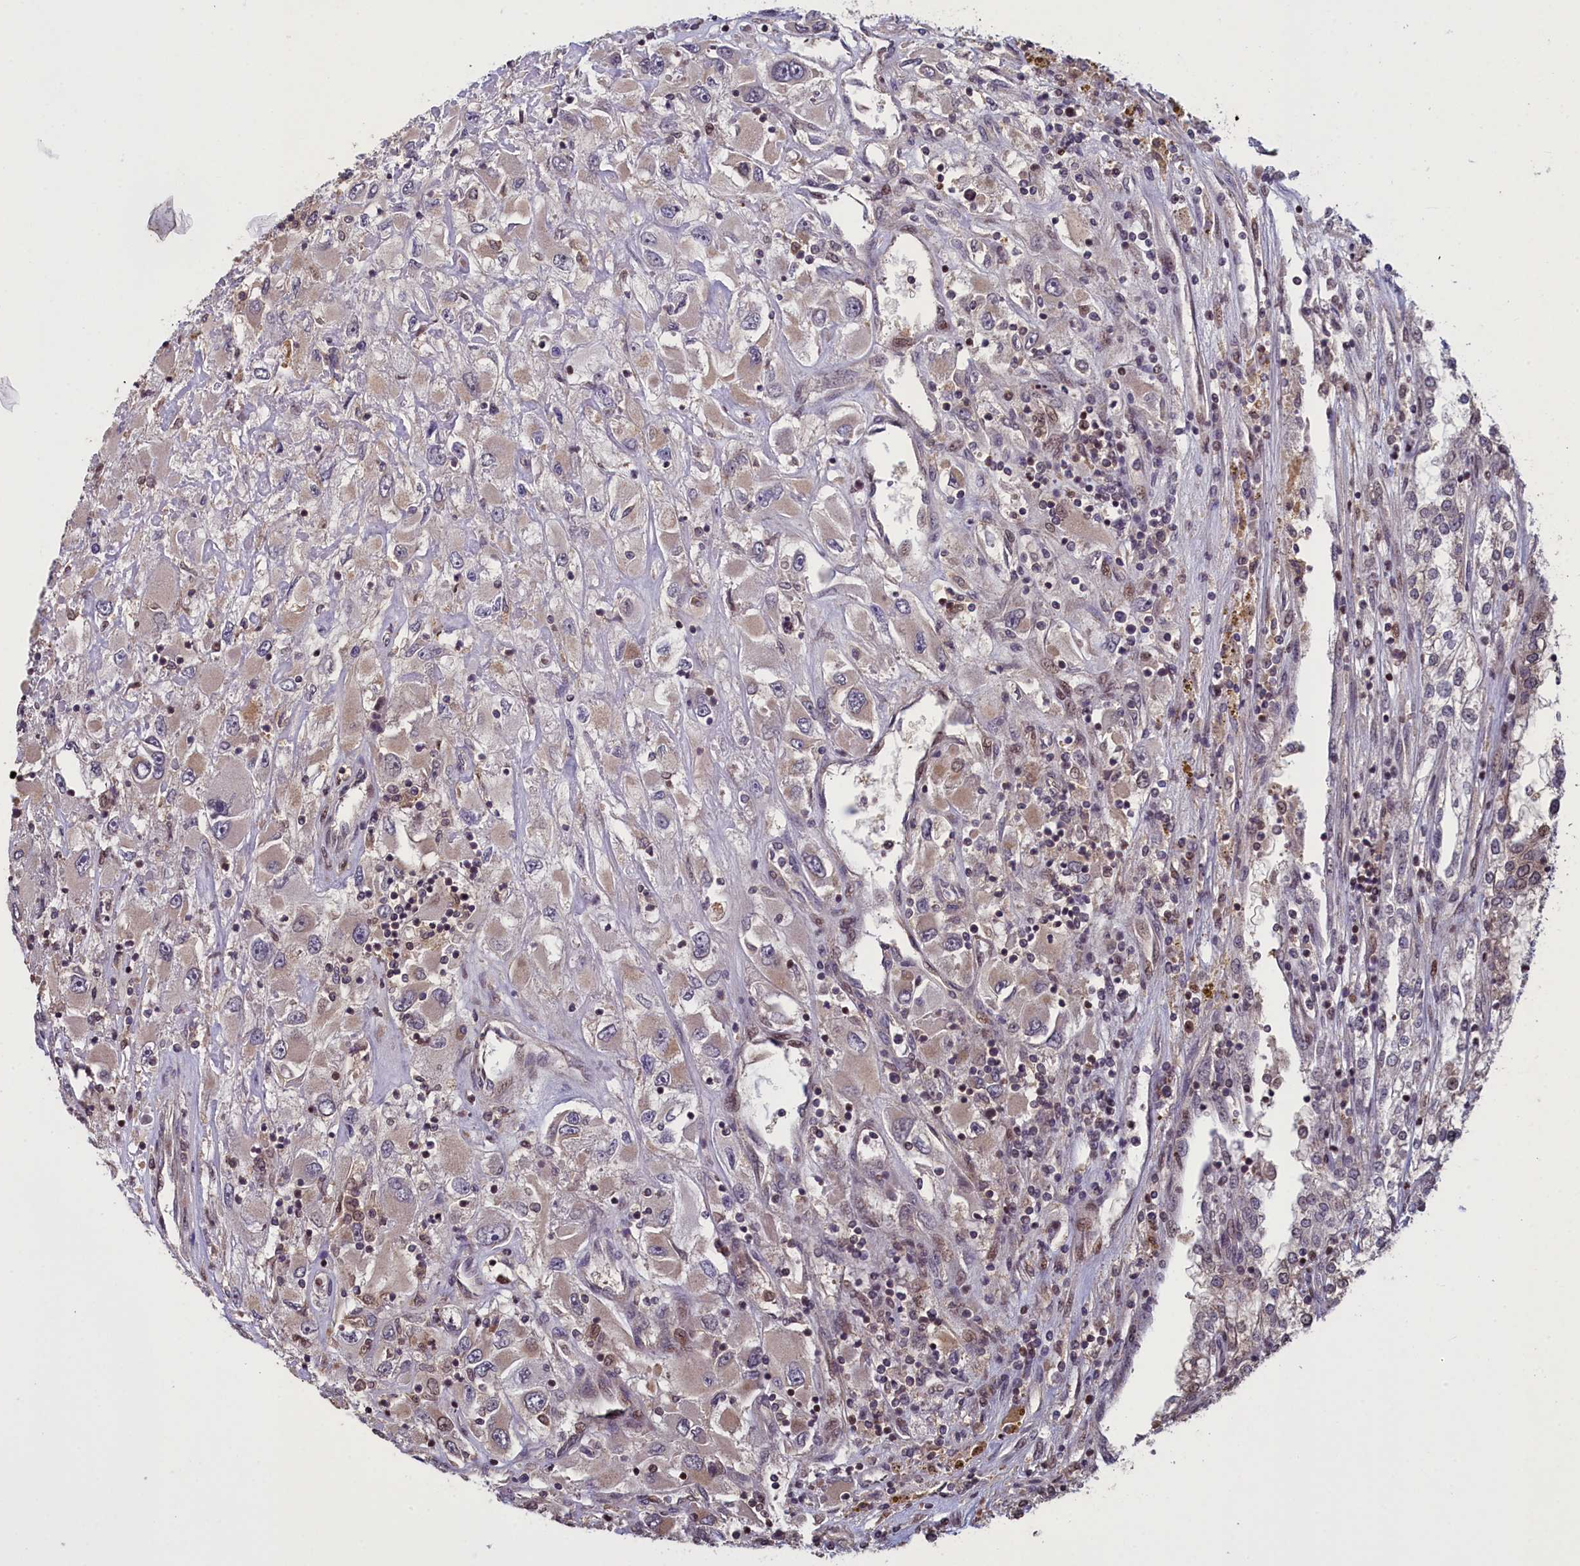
{"staining": {"intensity": "weak", "quantity": "<25%", "location": "cytoplasmic/membranous,nuclear"}, "tissue": "renal cancer", "cell_type": "Tumor cells", "image_type": "cancer", "snomed": [{"axis": "morphology", "description": "Adenocarcinoma, NOS"}, {"axis": "topography", "description": "Kidney"}], "caption": "Human renal adenocarcinoma stained for a protein using immunohistochemistry displays no expression in tumor cells.", "gene": "NUBP1", "patient": {"sex": "female", "age": 52}}